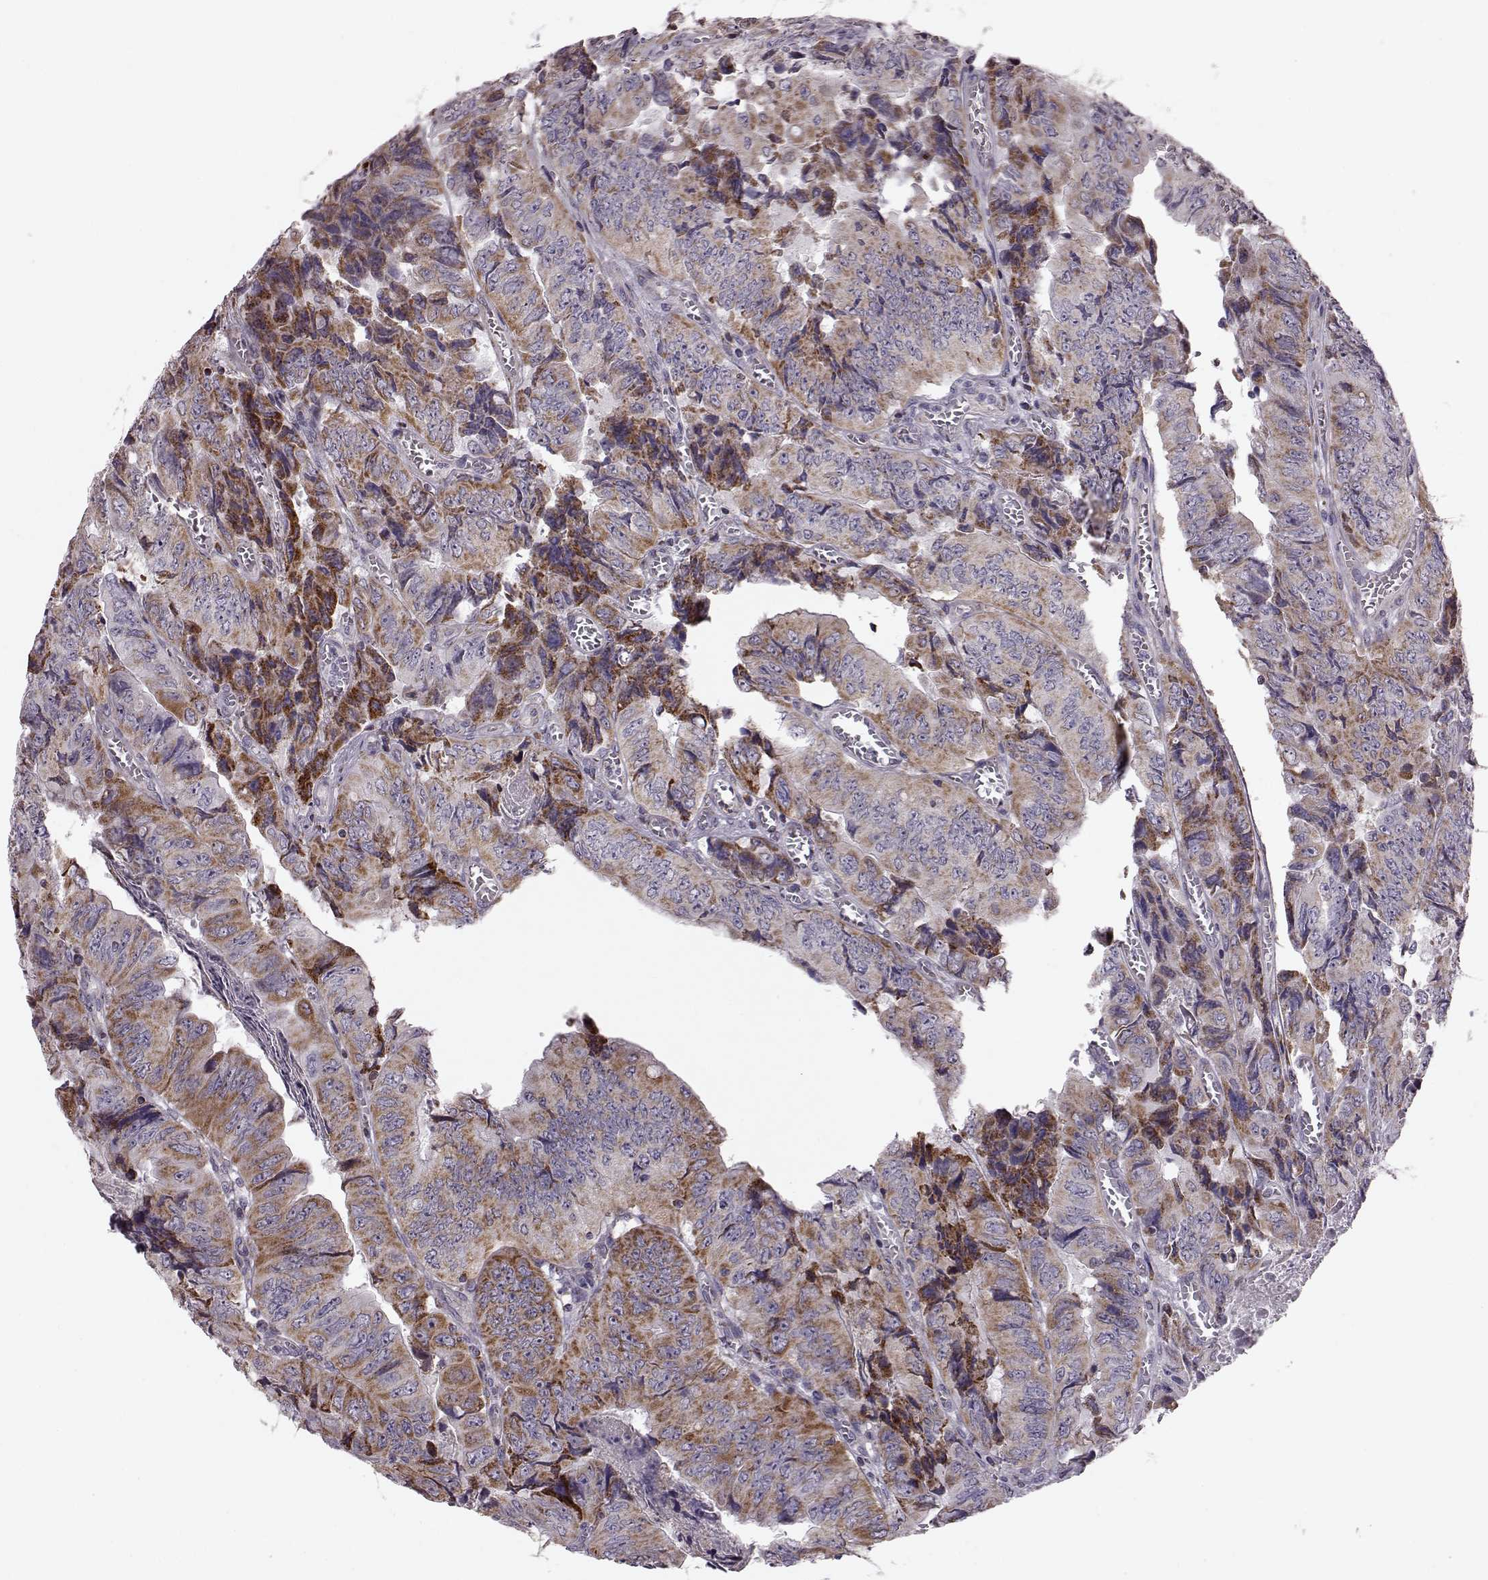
{"staining": {"intensity": "moderate", "quantity": ">75%", "location": "cytoplasmic/membranous"}, "tissue": "colorectal cancer", "cell_type": "Tumor cells", "image_type": "cancer", "snomed": [{"axis": "morphology", "description": "Adenocarcinoma, NOS"}, {"axis": "topography", "description": "Colon"}], "caption": "Protein staining demonstrates moderate cytoplasmic/membranous expression in approximately >75% of tumor cells in colorectal cancer (adenocarcinoma).", "gene": "ATP5MF", "patient": {"sex": "female", "age": 84}}